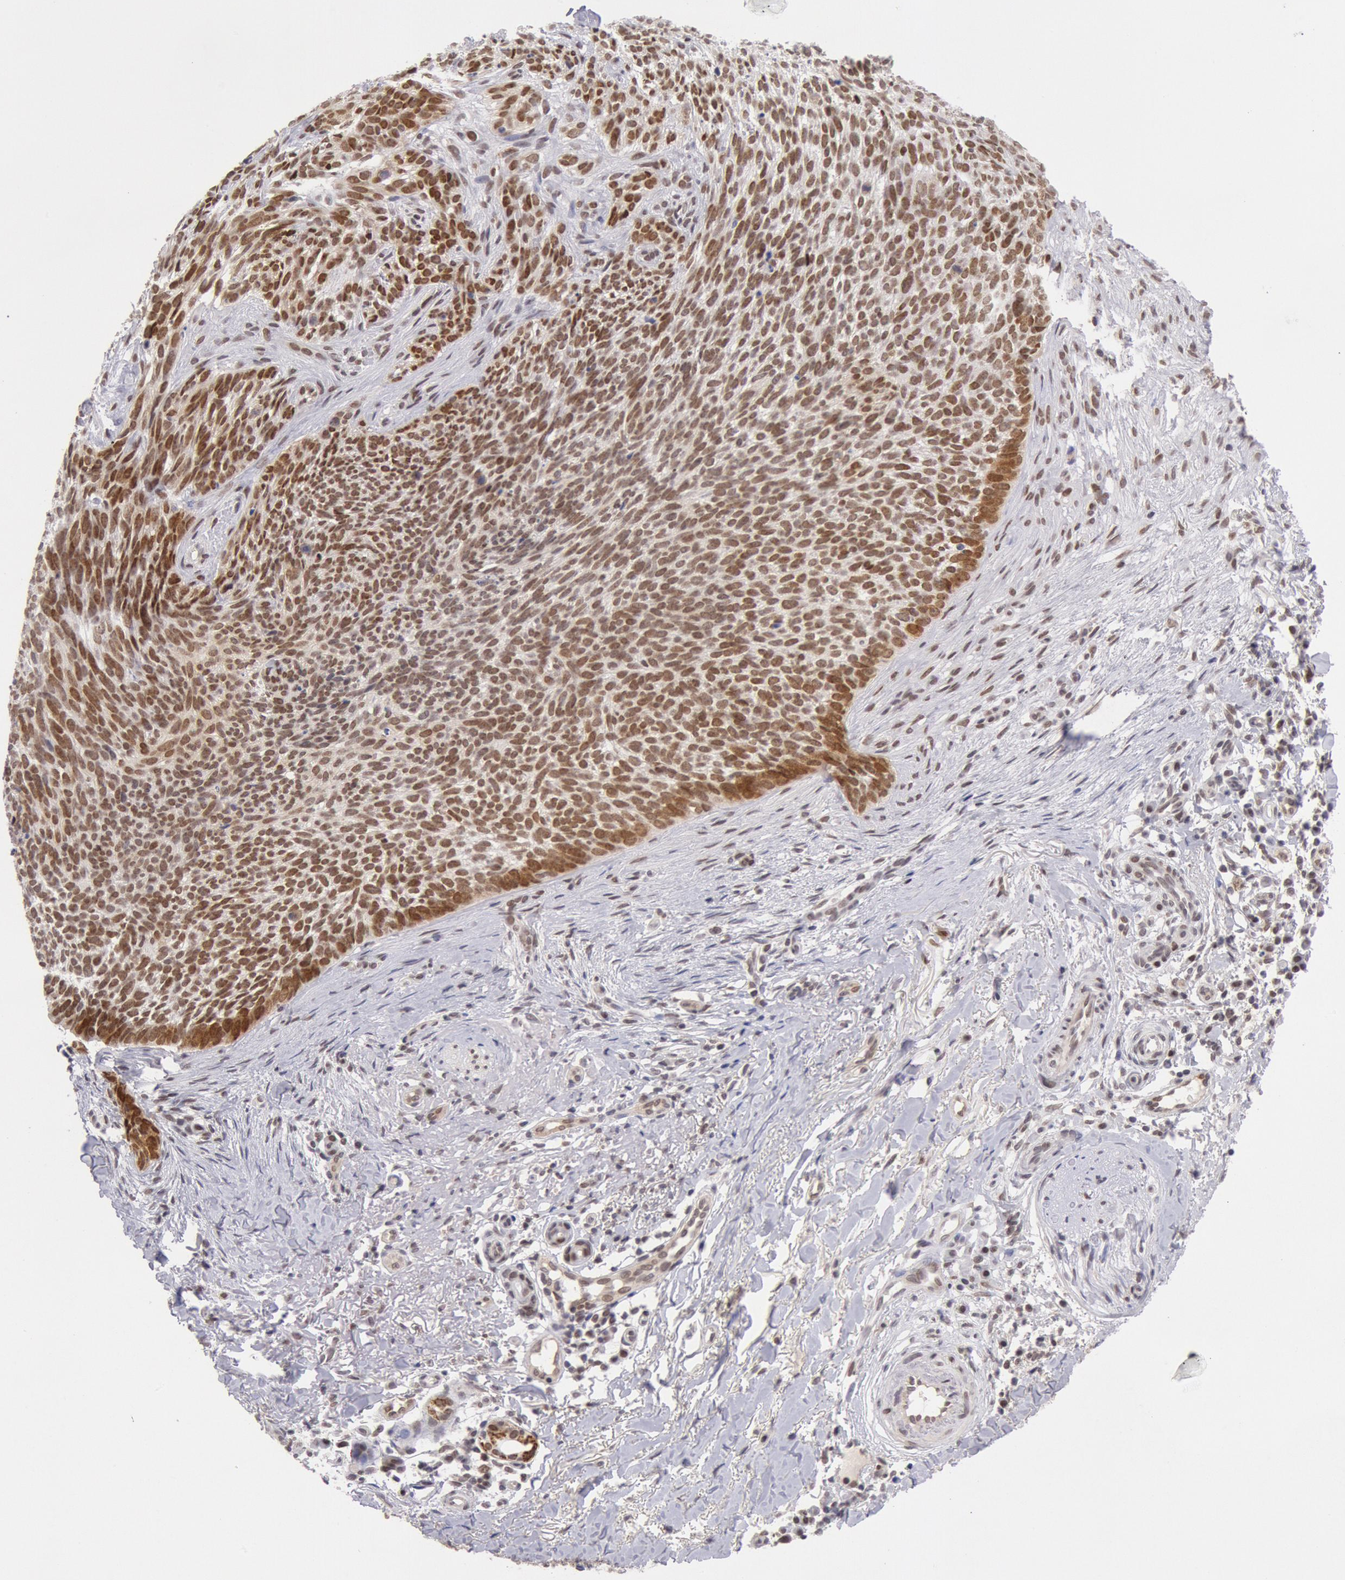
{"staining": {"intensity": "strong", "quantity": ">75%", "location": "nuclear"}, "tissue": "skin cancer", "cell_type": "Tumor cells", "image_type": "cancer", "snomed": [{"axis": "morphology", "description": "Basal cell carcinoma"}, {"axis": "topography", "description": "Skin"}], "caption": "Tumor cells demonstrate high levels of strong nuclear staining in approximately >75% of cells in human skin cancer (basal cell carcinoma). The staining is performed using DAB (3,3'-diaminobenzidine) brown chromogen to label protein expression. The nuclei are counter-stained blue using hematoxylin.", "gene": "CDKN2B", "patient": {"sex": "female", "age": 81}}